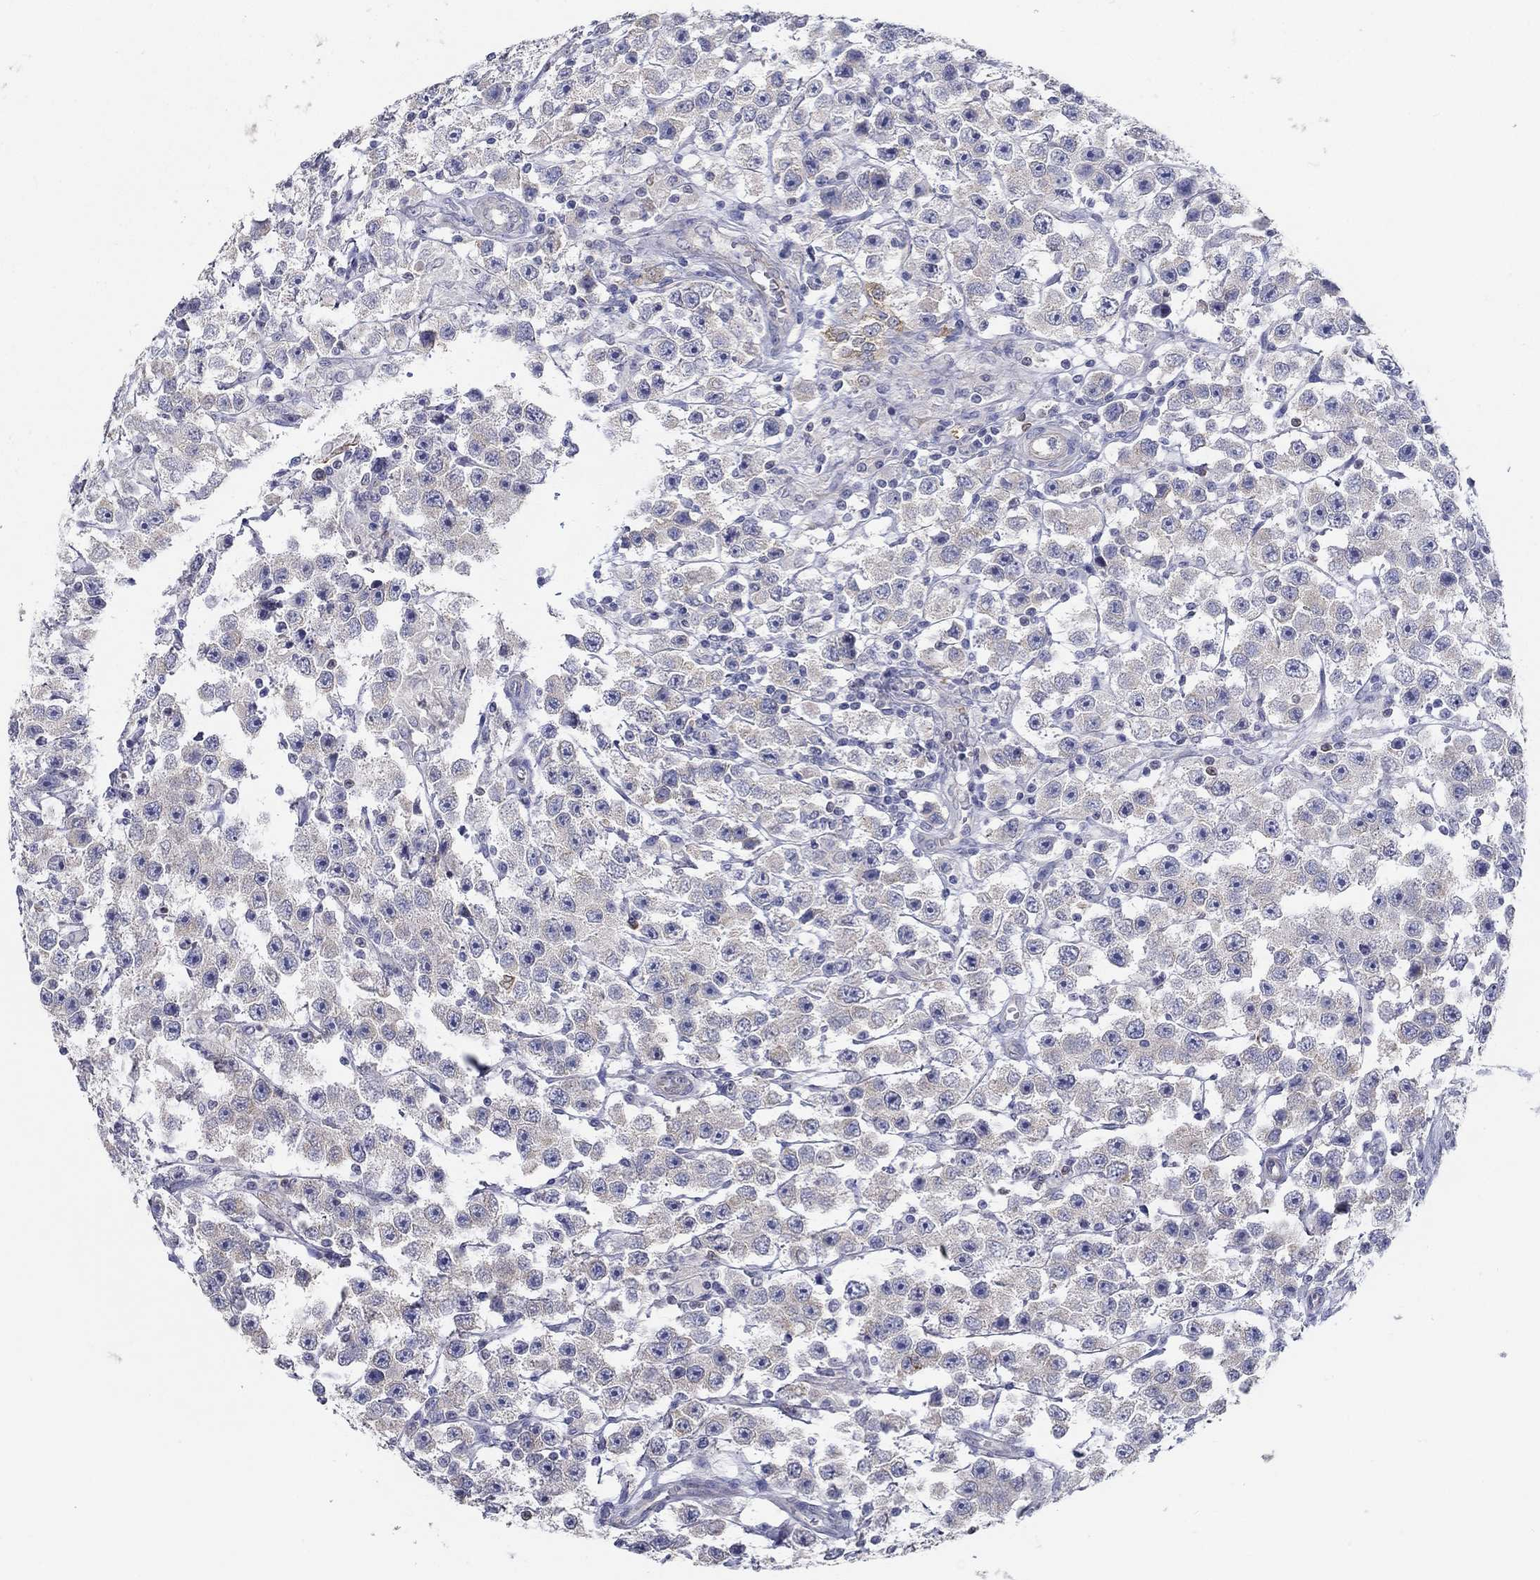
{"staining": {"intensity": "negative", "quantity": "none", "location": "none"}, "tissue": "testis cancer", "cell_type": "Tumor cells", "image_type": "cancer", "snomed": [{"axis": "morphology", "description": "Seminoma, NOS"}, {"axis": "topography", "description": "Testis"}], "caption": "A histopathology image of human testis cancer is negative for staining in tumor cells.", "gene": "ERMP1", "patient": {"sex": "male", "age": 45}}